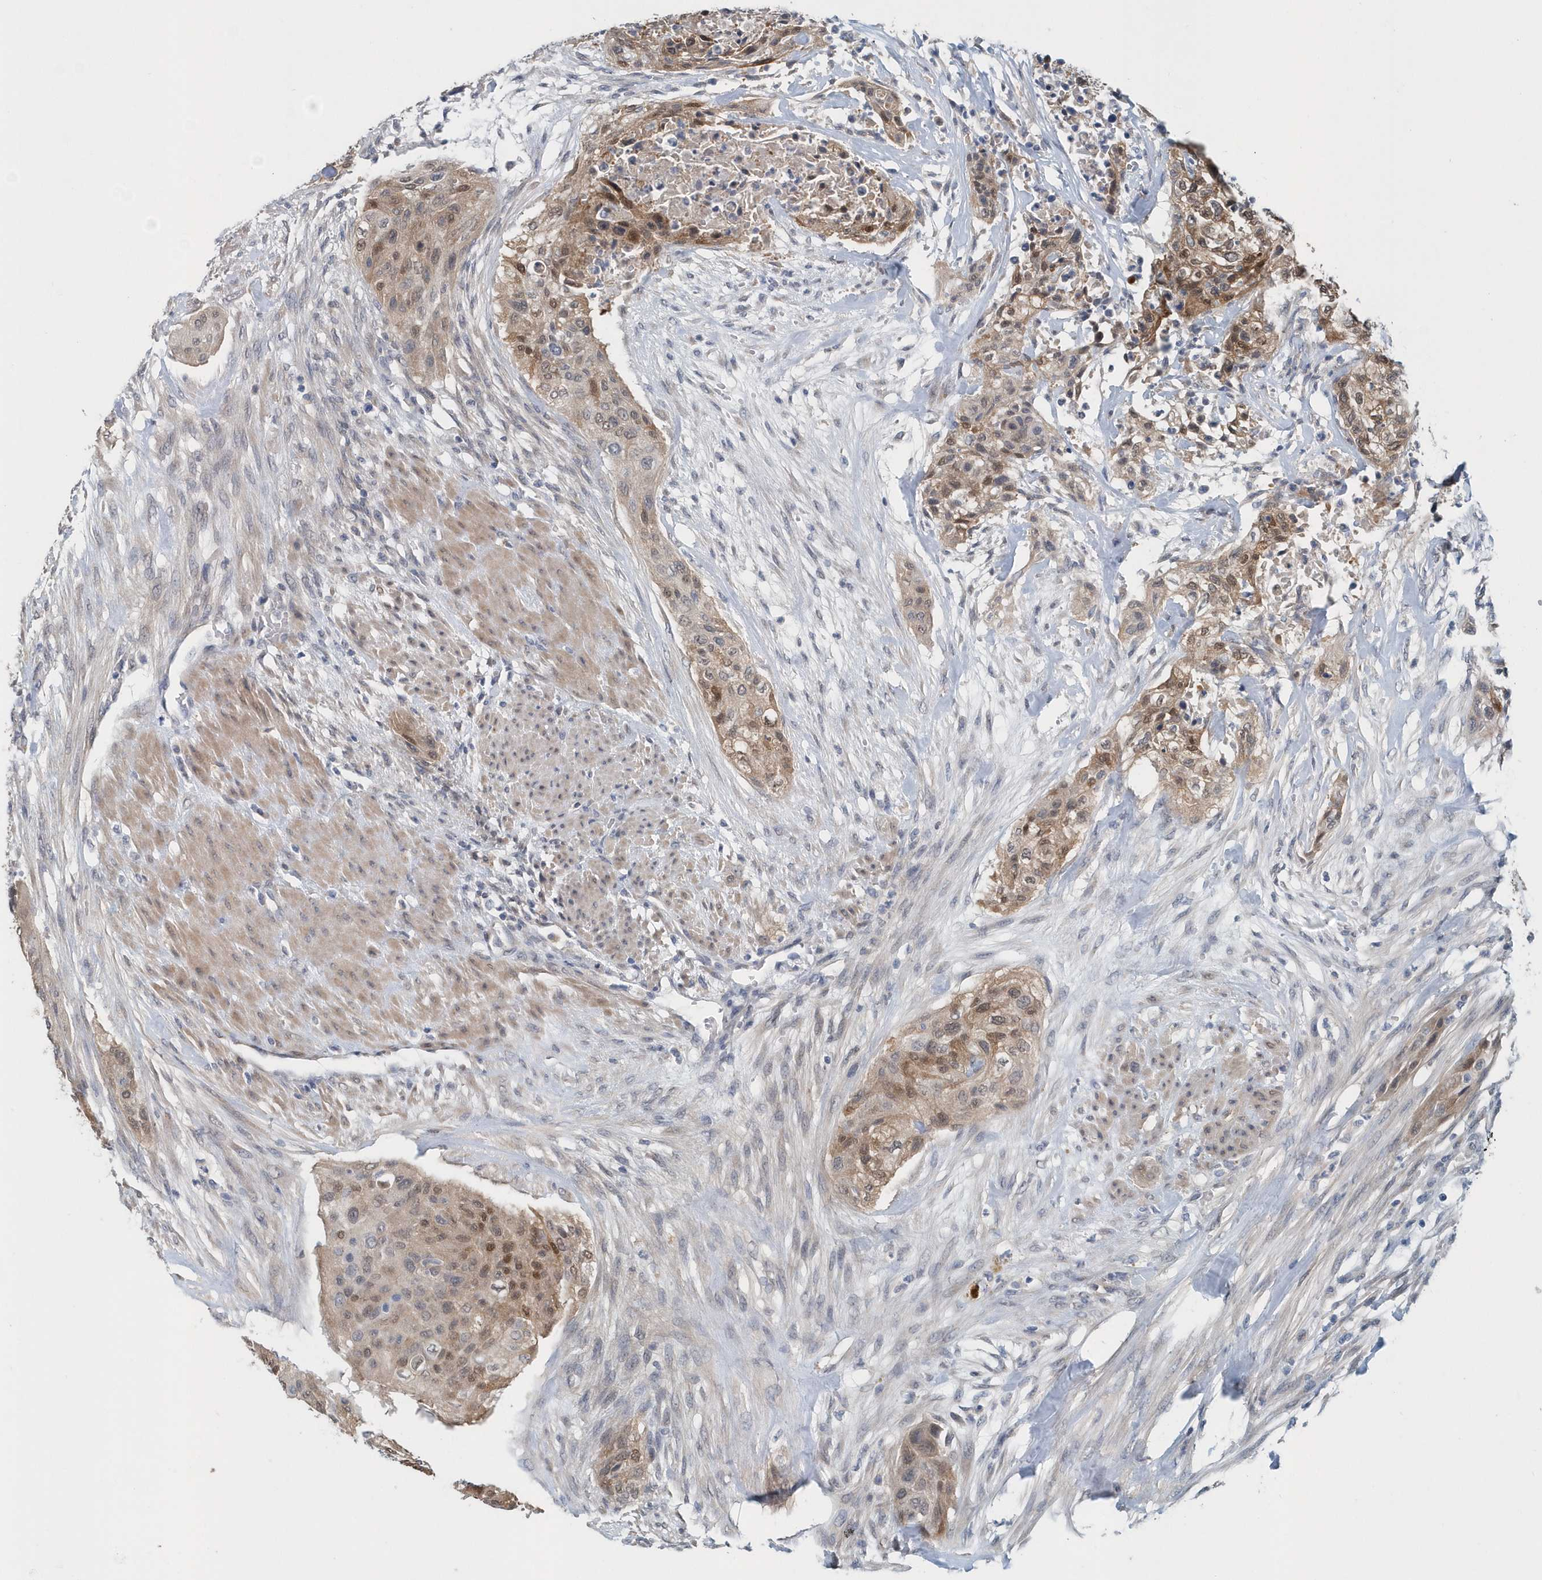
{"staining": {"intensity": "moderate", "quantity": "25%-75%", "location": "nuclear"}, "tissue": "urothelial cancer", "cell_type": "Tumor cells", "image_type": "cancer", "snomed": [{"axis": "morphology", "description": "Urothelial carcinoma, High grade"}, {"axis": "topography", "description": "Urinary bladder"}], "caption": "Human urothelial cancer stained with a protein marker reveals moderate staining in tumor cells.", "gene": "PFN2", "patient": {"sex": "male", "age": 35}}